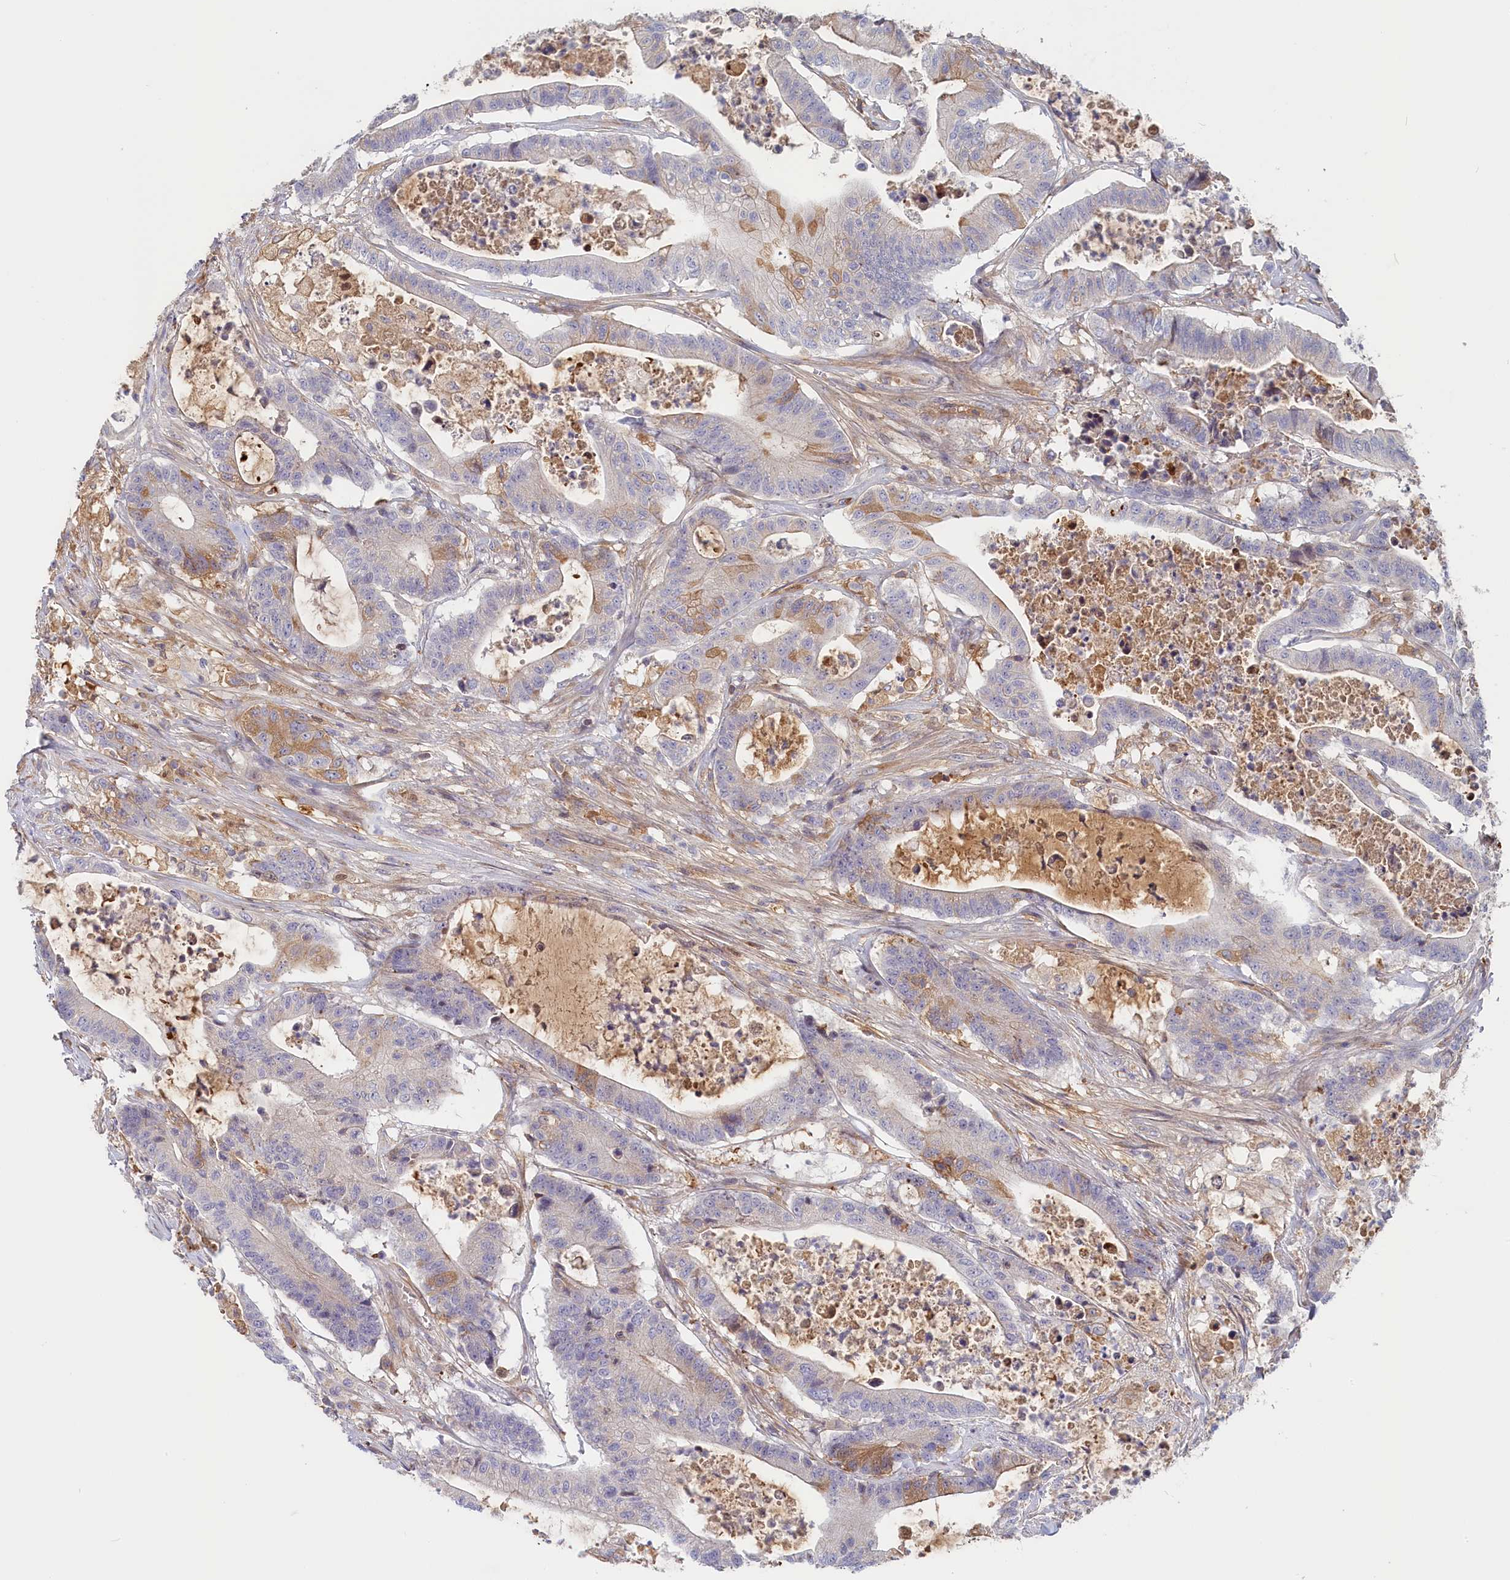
{"staining": {"intensity": "weak", "quantity": "<25%", "location": "cytoplasmic/membranous"}, "tissue": "colorectal cancer", "cell_type": "Tumor cells", "image_type": "cancer", "snomed": [{"axis": "morphology", "description": "Adenocarcinoma, NOS"}, {"axis": "topography", "description": "Colon"}], "caption": "Immunohistochemistry micrograph of human colorectal cancer stained for a protein (brown), which exhibits no expression in tumor cells.", "gene": "STX16", "patient": {"sex": "female", "age": 84}}